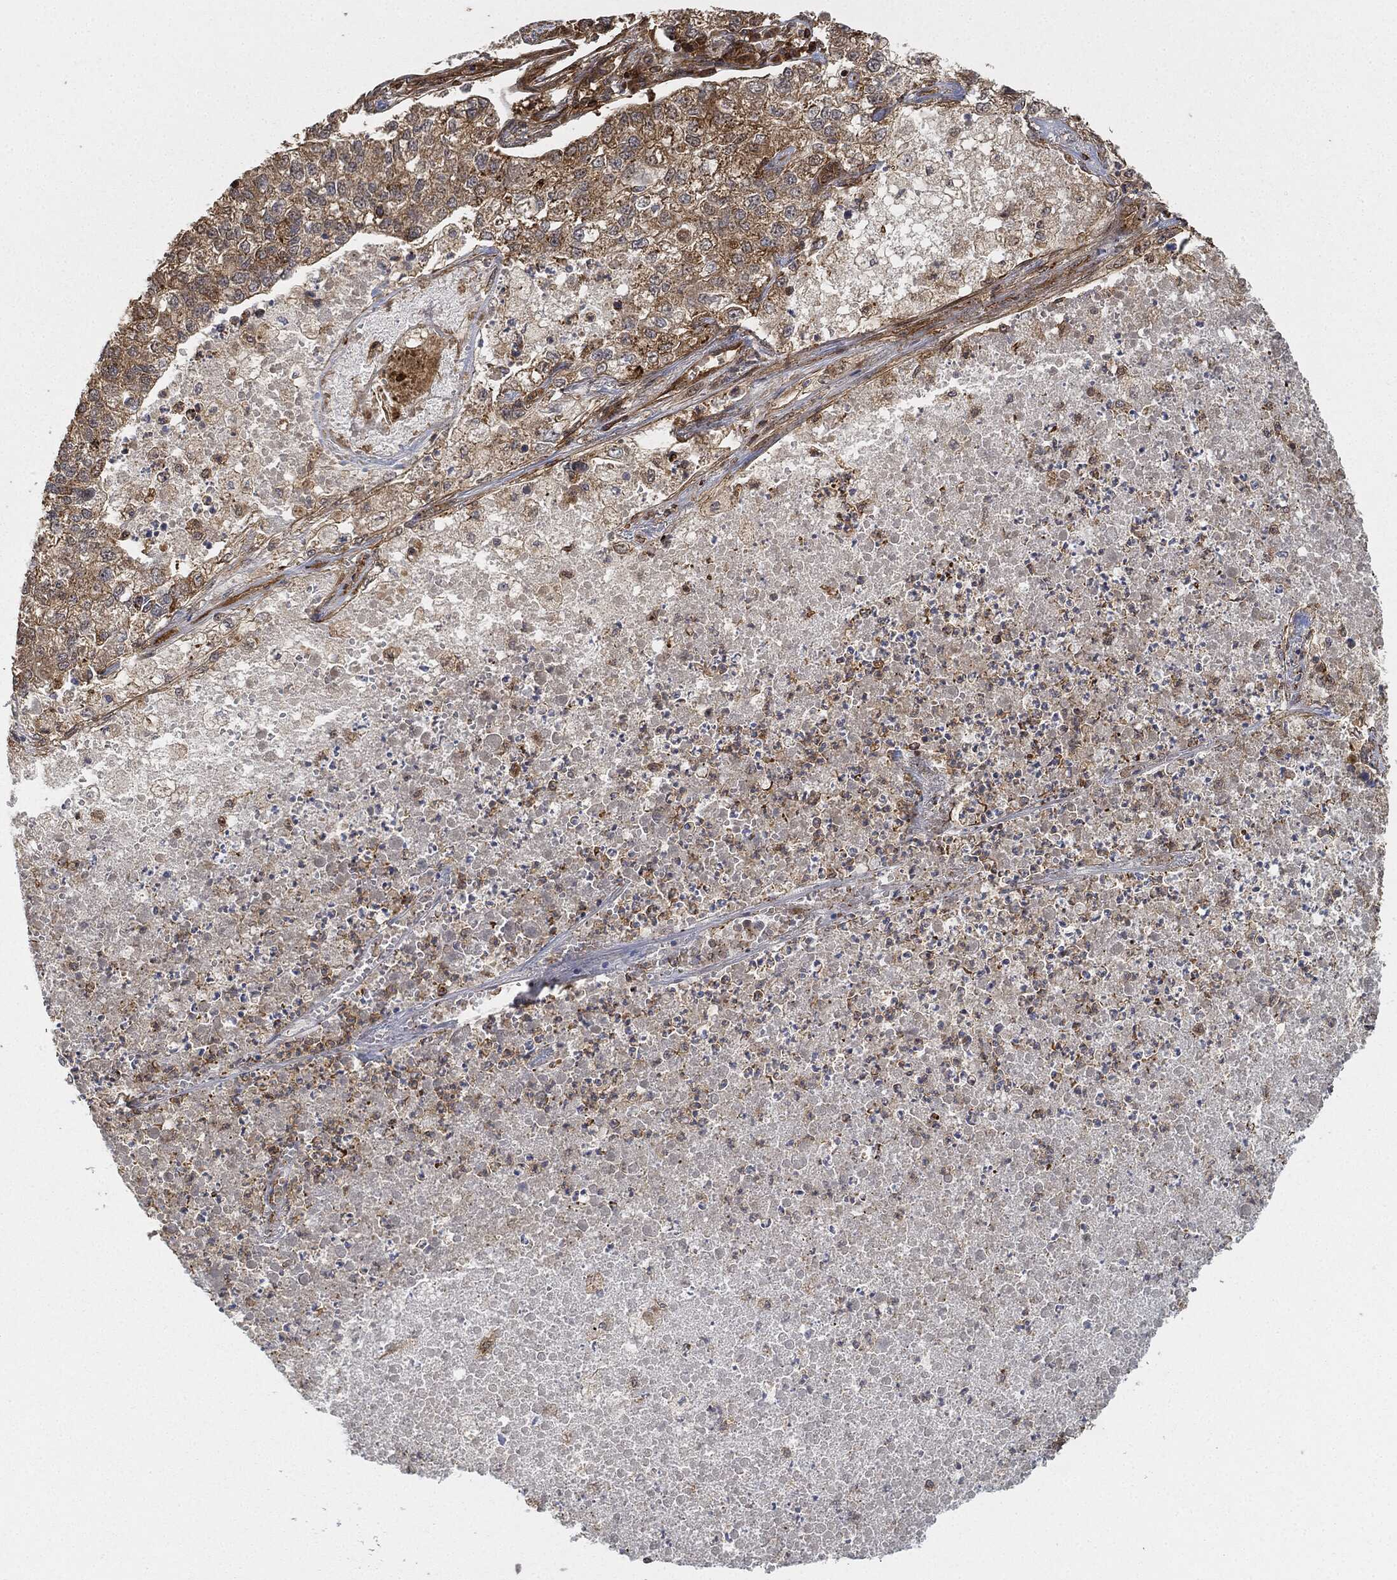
{"staining": {"intensity": "moderate", "quantity": "25%-75%", "location": "cytoplasmic/membranous"}, "tissue": "lung cancer", "cell_type": "Tumor cells", "image_type": "cancer", "snomed": [{"axis": "morphology", "description": "Adenocarcinoma, NOS"}, {"axis": "topography", "description": "Lung"}], "caption": "DAB (3,3'-diaminobenzidine) immunohistochemical staining of human lung cancer reveals moderate cytoplasmic/membranous protein positivity in approximately 25%-75% of tumor cells.", "gene": "TPT1", "patient": {"sex": "male", "age": 49}}